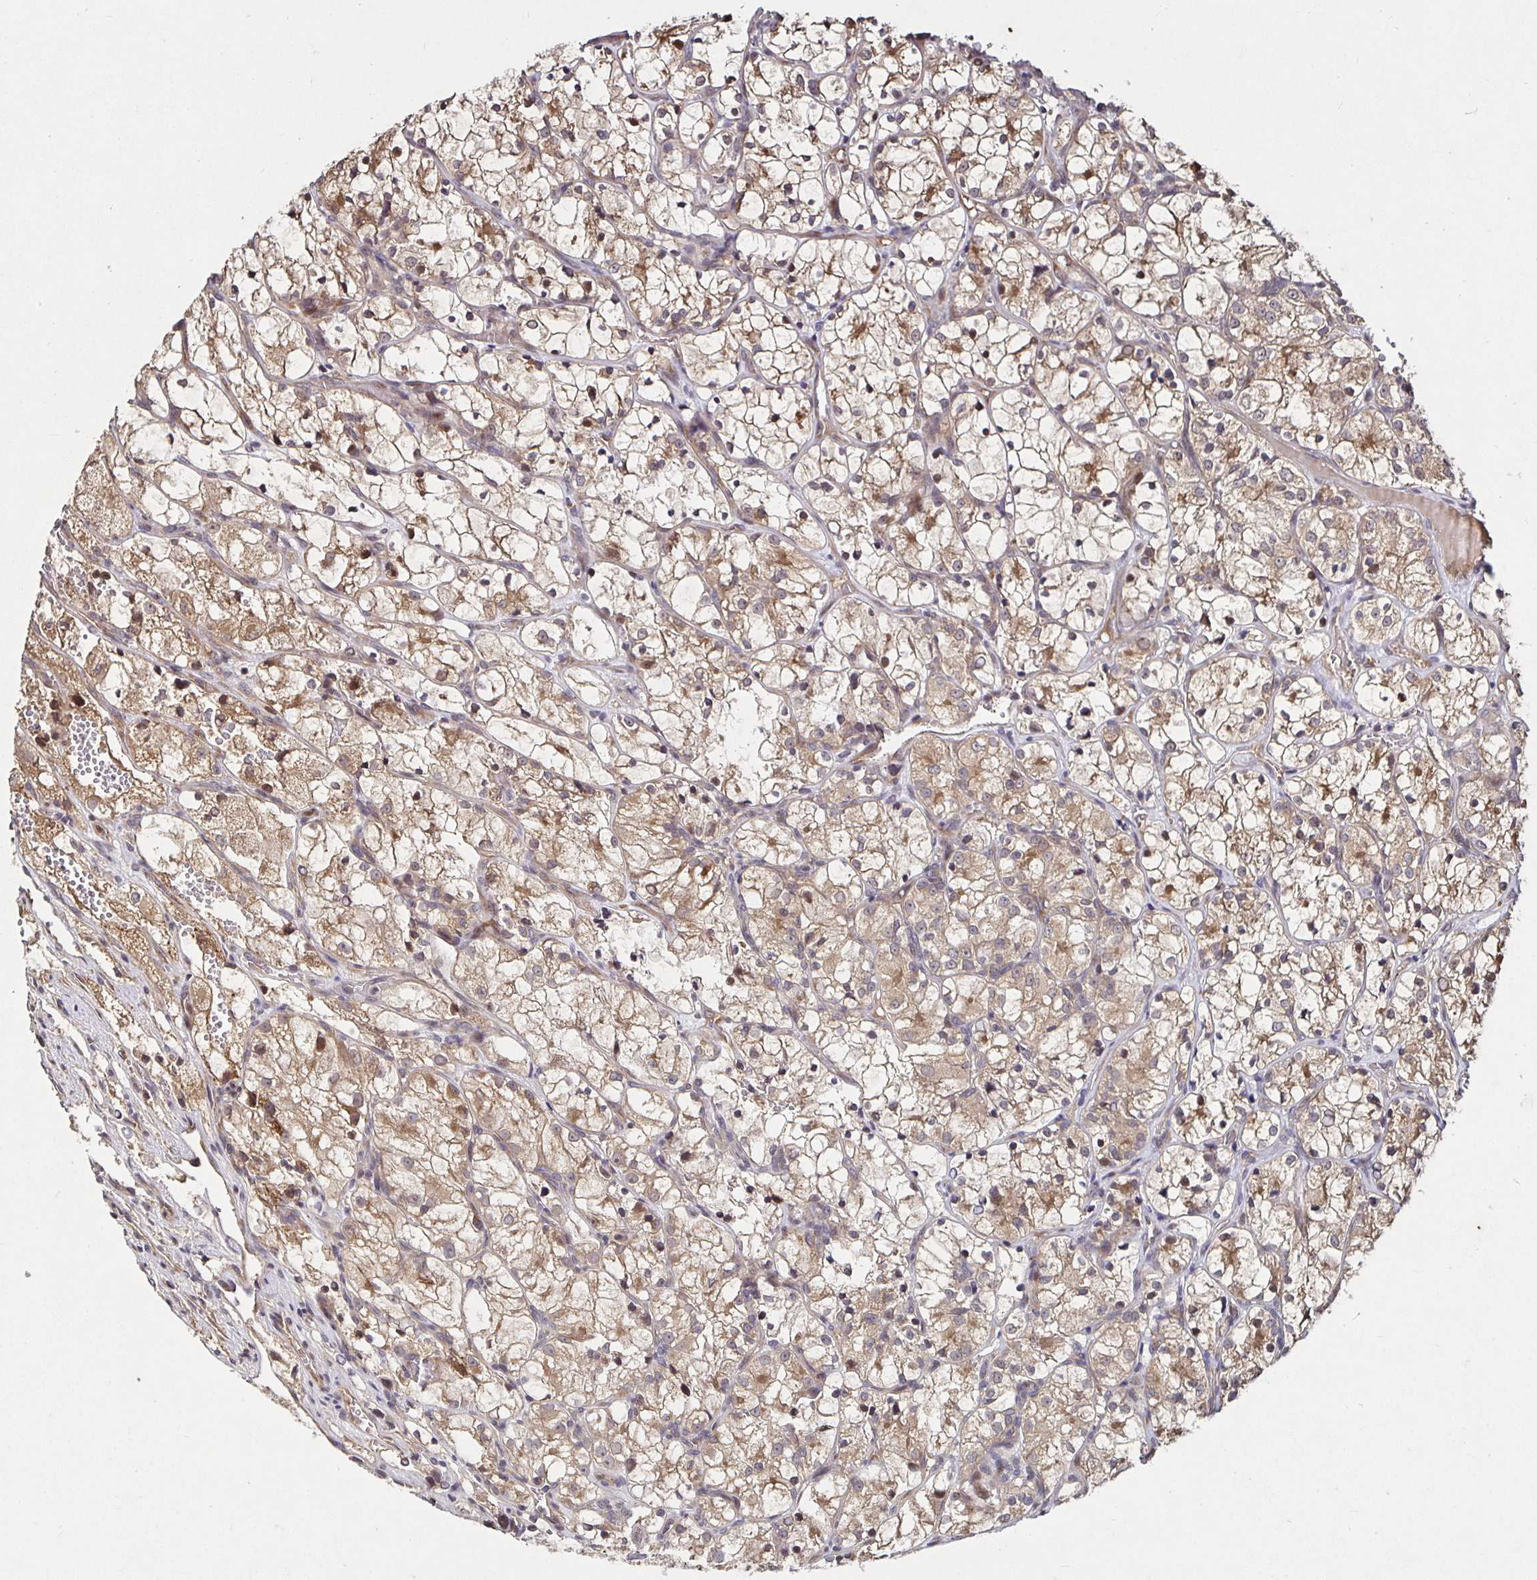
{"staining": {"intensity": "weak", "quantity": ">75%", "location": "cytoplasmic/membranous"}, "tissue": "renal cancer", "cell_type": "Tumor cells", "image_type": "cancer", "snomed": [{"axis": "morphology", "description": "Adenocarcinoma, NOS"}, {"axis": "topography", "description": "Kidney"}], "caption": "Weak cytoplasmic/membranous protein staining is present in approximately >75% of tumor cells in adenocarcinoma (renal).", "gene": "SMYD3", "patient": {"sex": "female", "age": 69}}